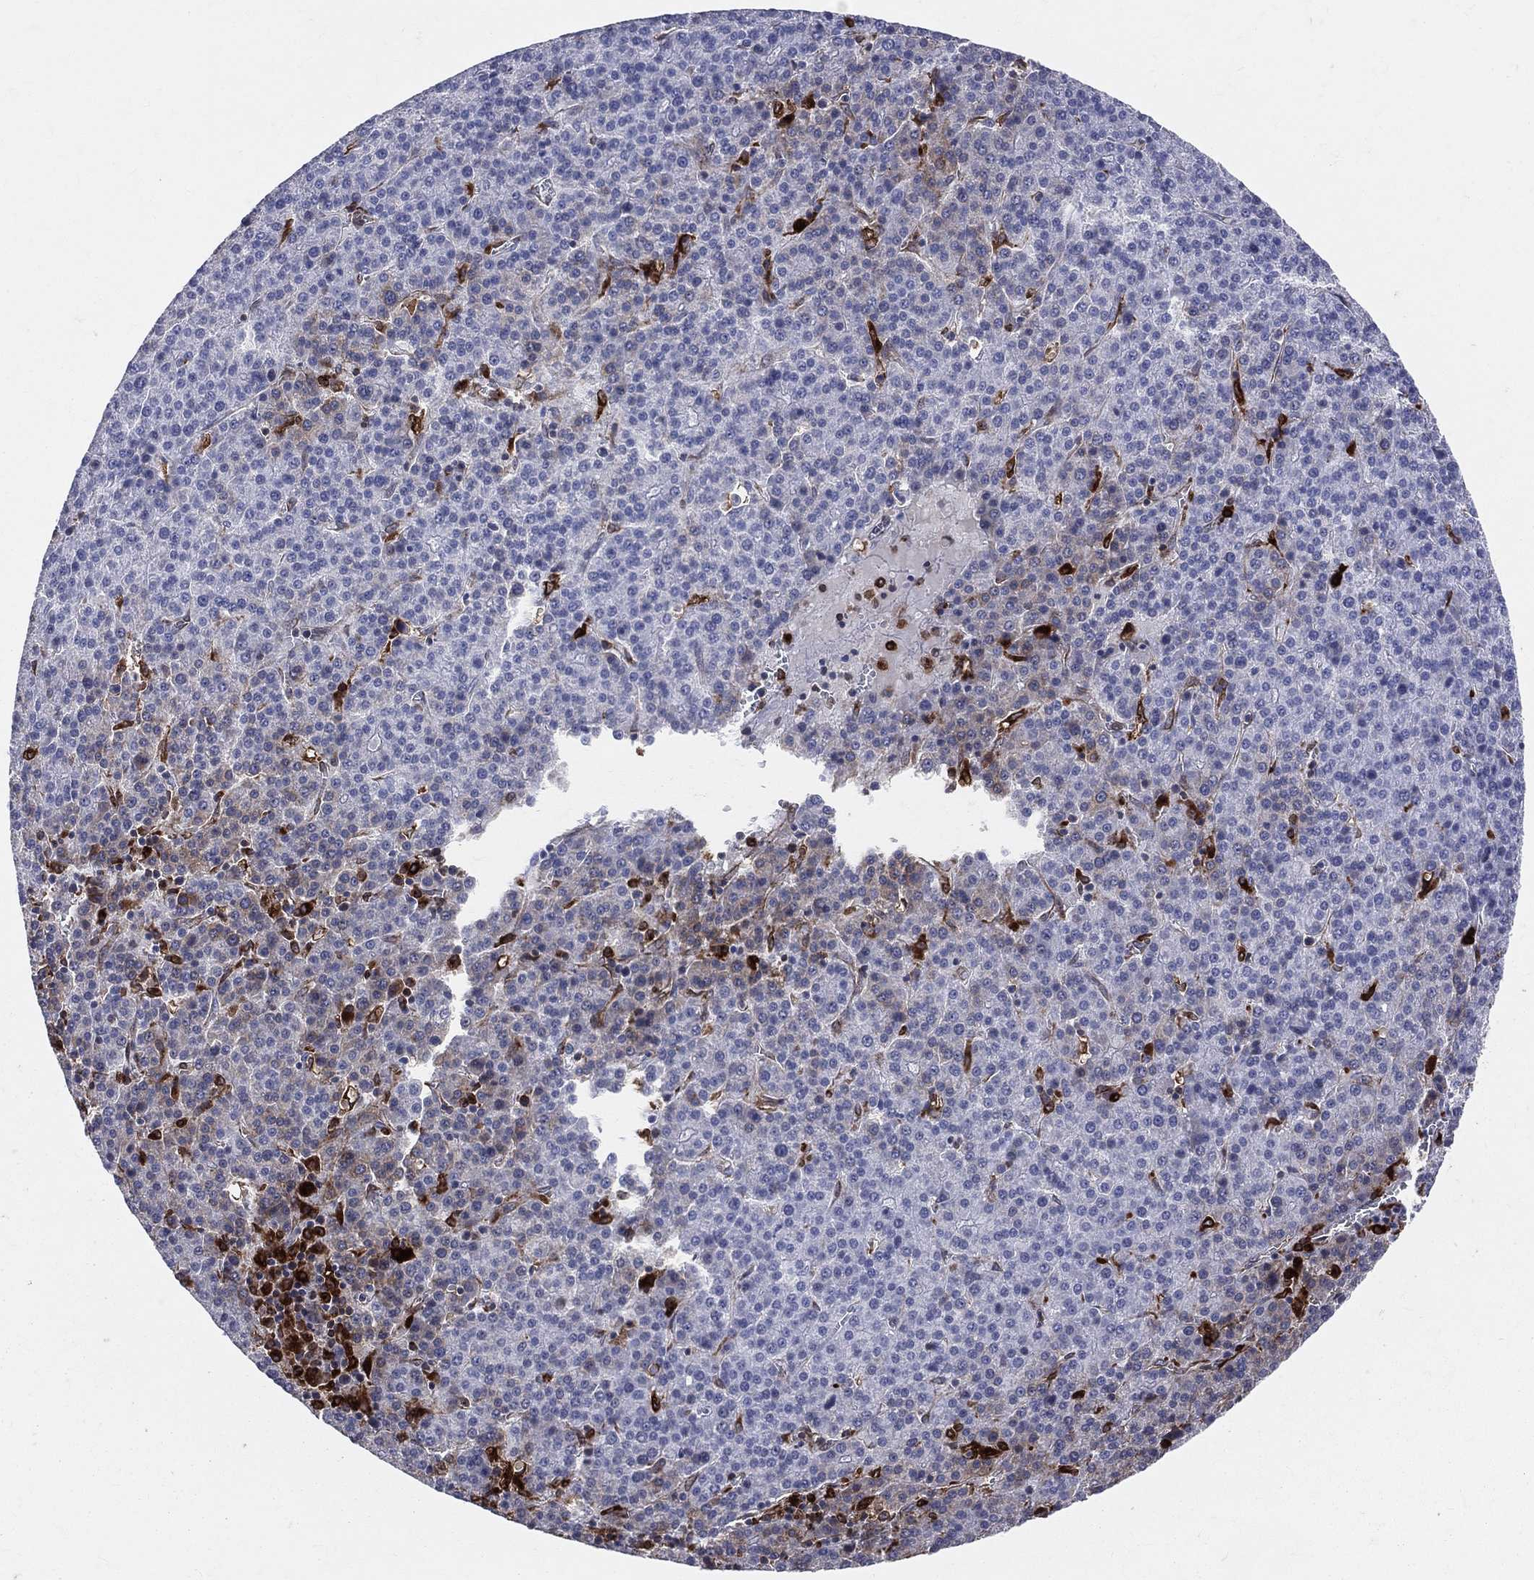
{"staining": {"intensity": "weak", "quantity": "<25%", "location": "cytoplasmic/membranous"}, "tissue": "liver cancer", "cell_type": "Tumor cells", "image_type": "cancer", "snomed": [{"axis": "morphology", "description": "Carcinoma, Hepatocellular, NOS"}, {"axis": "topography", "description": "Liver"}], "caption": "Immunohistochemistry image of neoplastic tissue: hepatocellular carcinoma (liver) stained with DAB (3,3'-diaminobenzidine) exhibits no significant protein expression in tumor cells. The staining was performed using DAB to visualize the protein expression in brown, while the nuclei were stained in blue with hematoxylin (Magnification: 20x).", "gene": "CD74", "patient": {"sex": "female", "age": 58}}